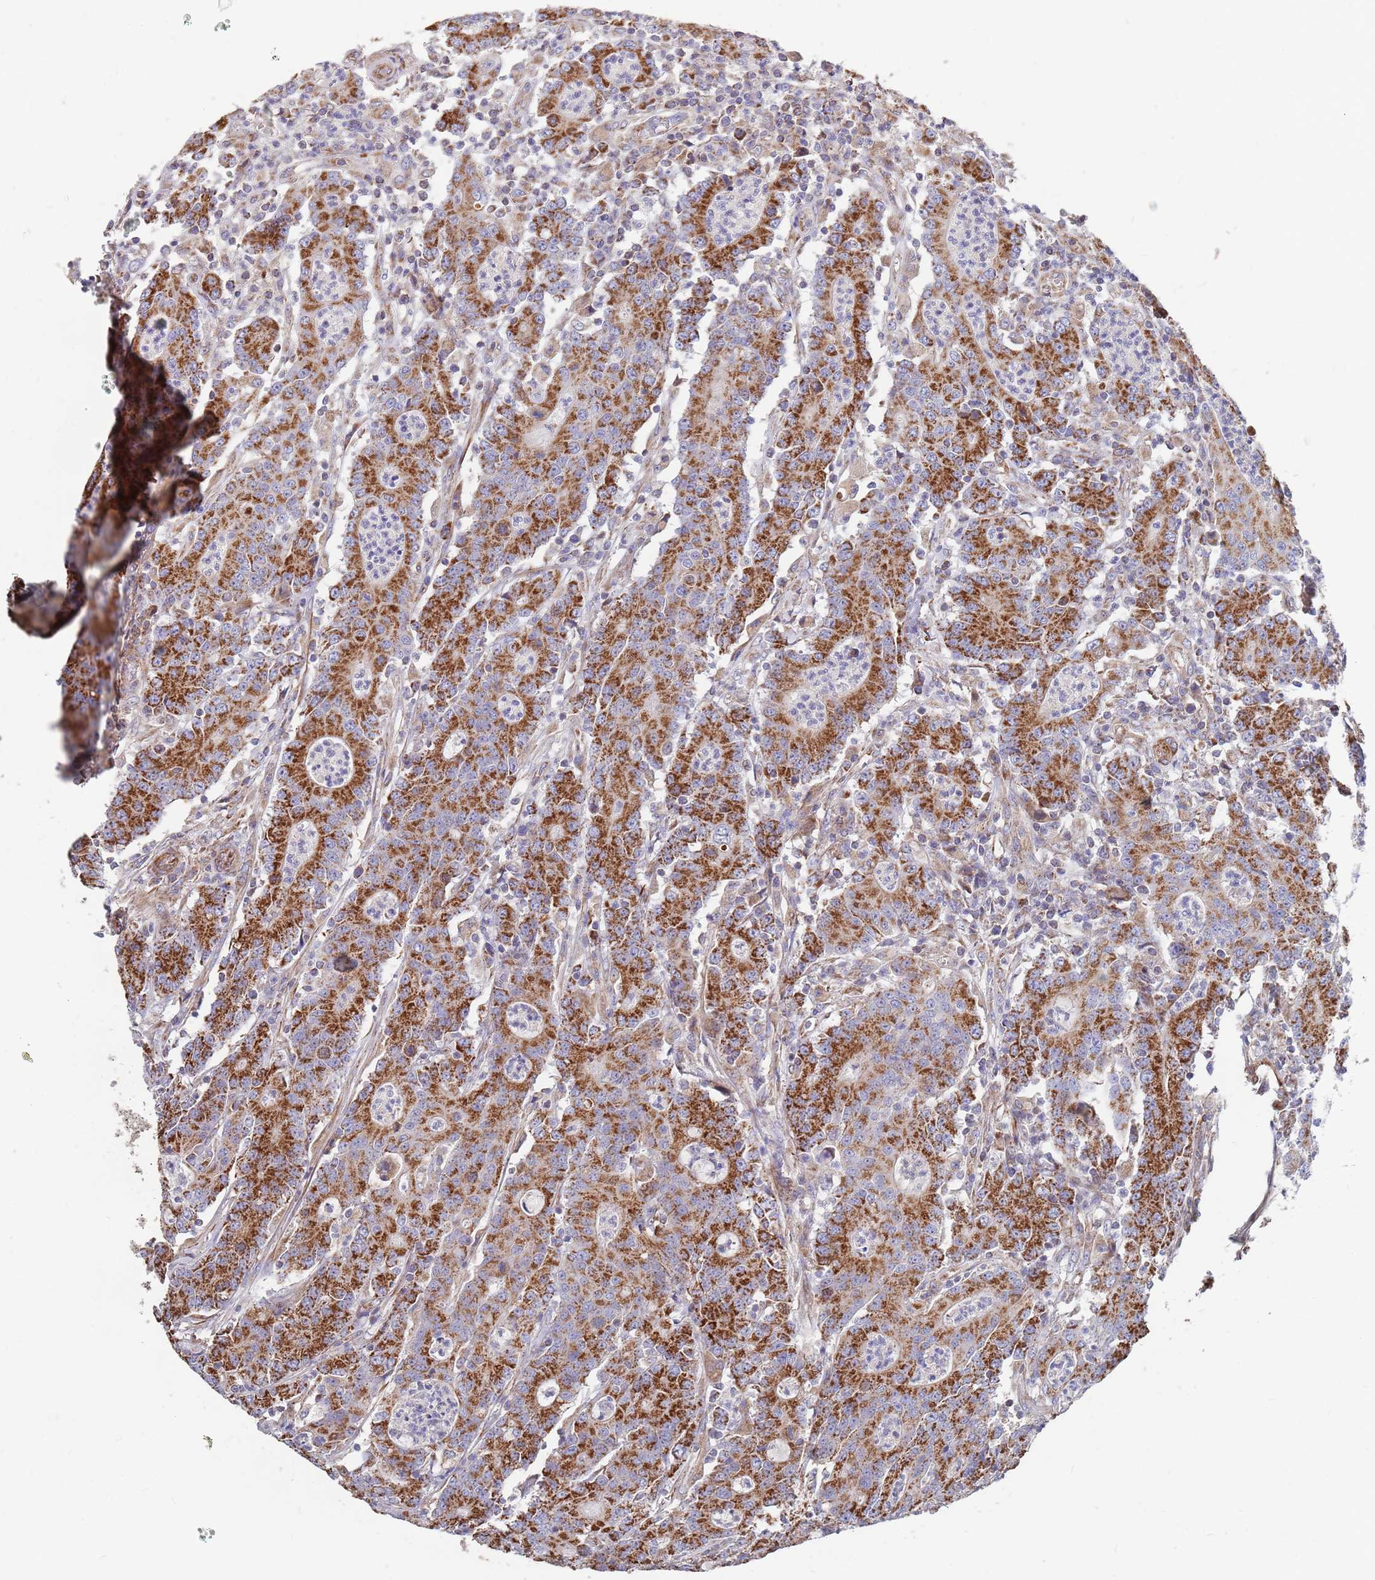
{"staining": {"intensity": "strong", "quantity": ">75%", "location": "cytoplasmic/membranous"}, "tissue": "colorectal cancer", "cell_type": "Tumor cells", "image_type": "cancer", "snomed": [{"axis": "morphology", "description": "Adenocarcinoma, NOS"}, {"axis": "topography", "description": "Colon"}], "caption": "Immunohistochemical staining of human adenocarcinoma (colorectal) demonstrates high levels of strong cytoplasmic/membranous positivity in approximately >75% of tumor cells. Nuclei are stained in blue.", "gene": "WDFY3", "patient": {"sex": "male", "age": 83}}